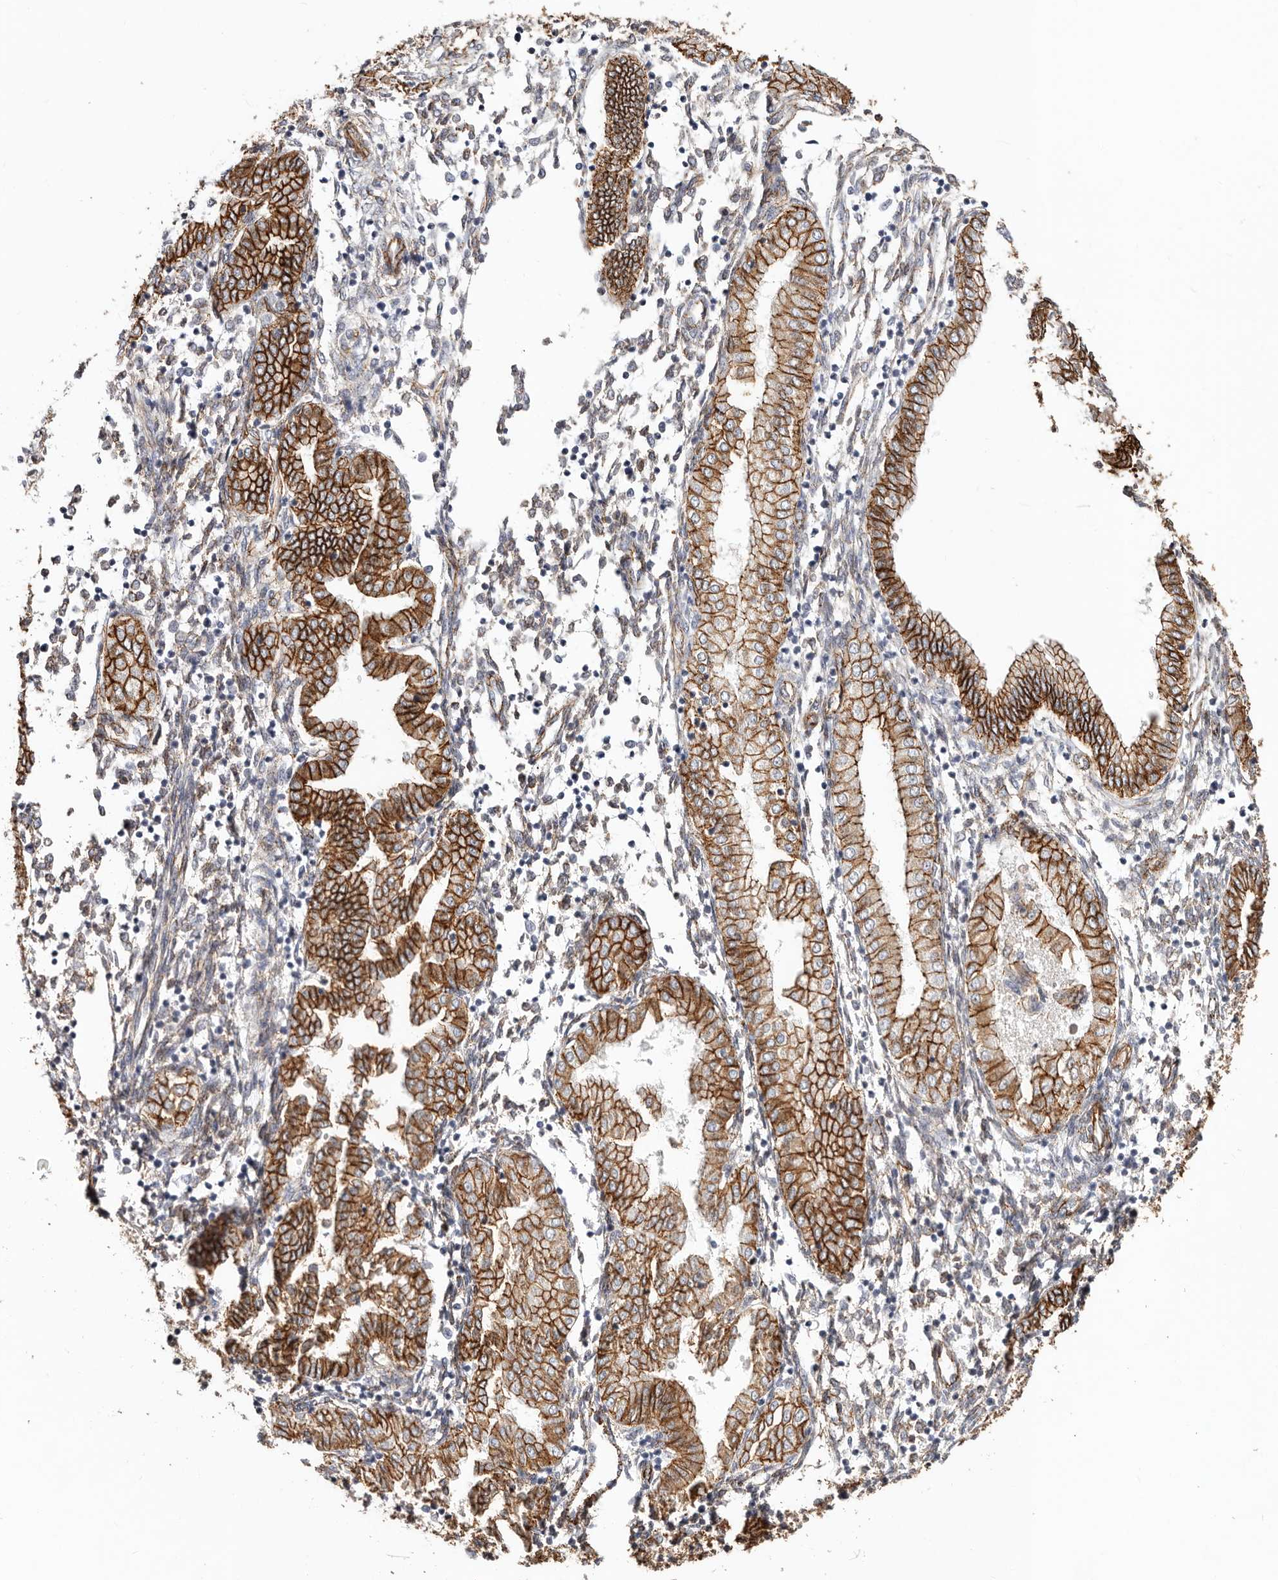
{"staining": {"intensity": "negative", "quantity": "none", "location": "none"}, "tissue": "endometrium", "cell_type": "Cells in endometrial stroma", "image_type": "normal", "snomed": [{"axis": "morphology", "description": "Normal tissue, NOS"}, {"axis": "topography", "description": "Endometrium"}], "caption": "The micrograph exhibits no staining of cells in endometrial stroma in benign endometrium.", "gene": "CTNNB1", "patient": {"sex": "female", "age": 53}}